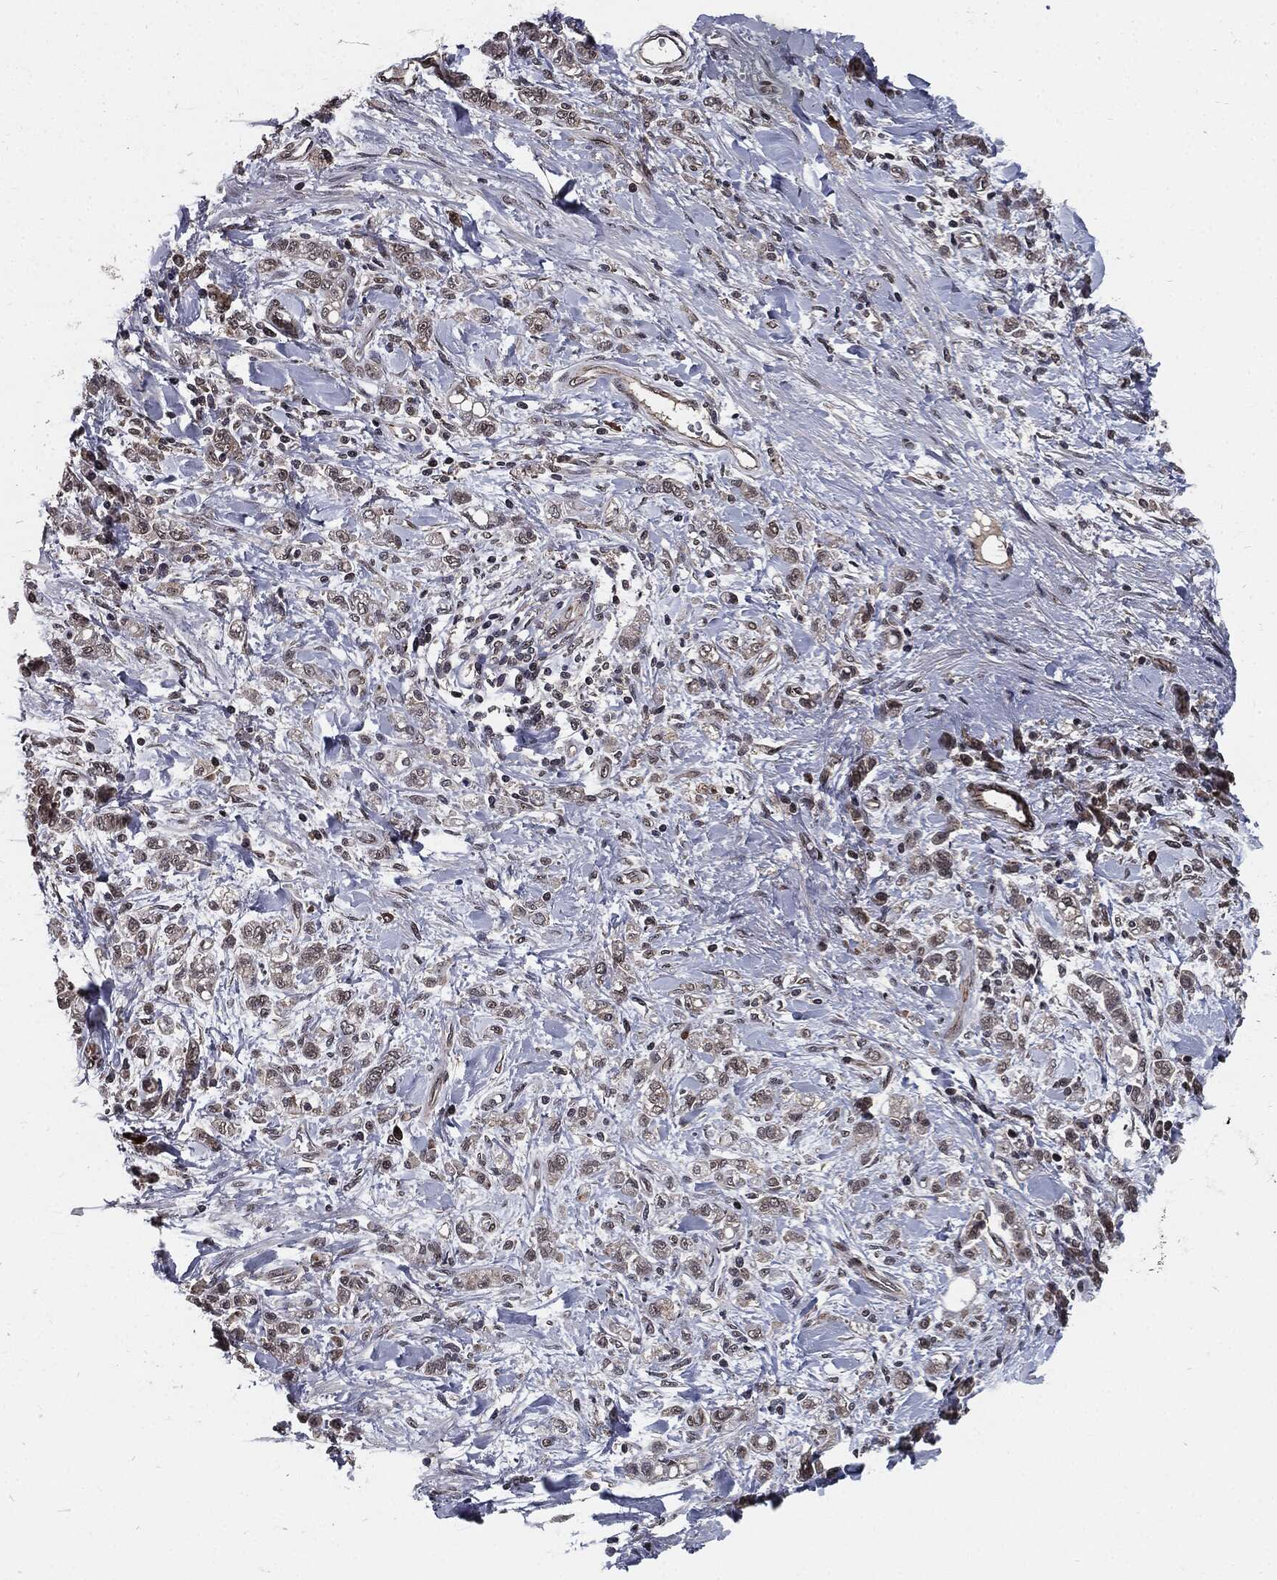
{"staining": {"intensity": "negative", "quantity": "none", "location": "none"}, "tissue": "stomach cancer", "cell_type": "Tumor cells", "image_type": "cancer", "snomed": [{"axis": "morphology", "description": "Adenocarcinoma, NOS"}, {"axis": "topography", "description": "Stomach"}], "caption": "DAB (3,3'-diaminobenzidine) immunohistochemical staining of stomach cancer displays no significant expression in tumor cells. The staining is performed using DAB brown chromogen with nuclei counter-stained in using hematoxylin.", "gene": "PTPA", "patient": {"sex": "male", "age": 77}}